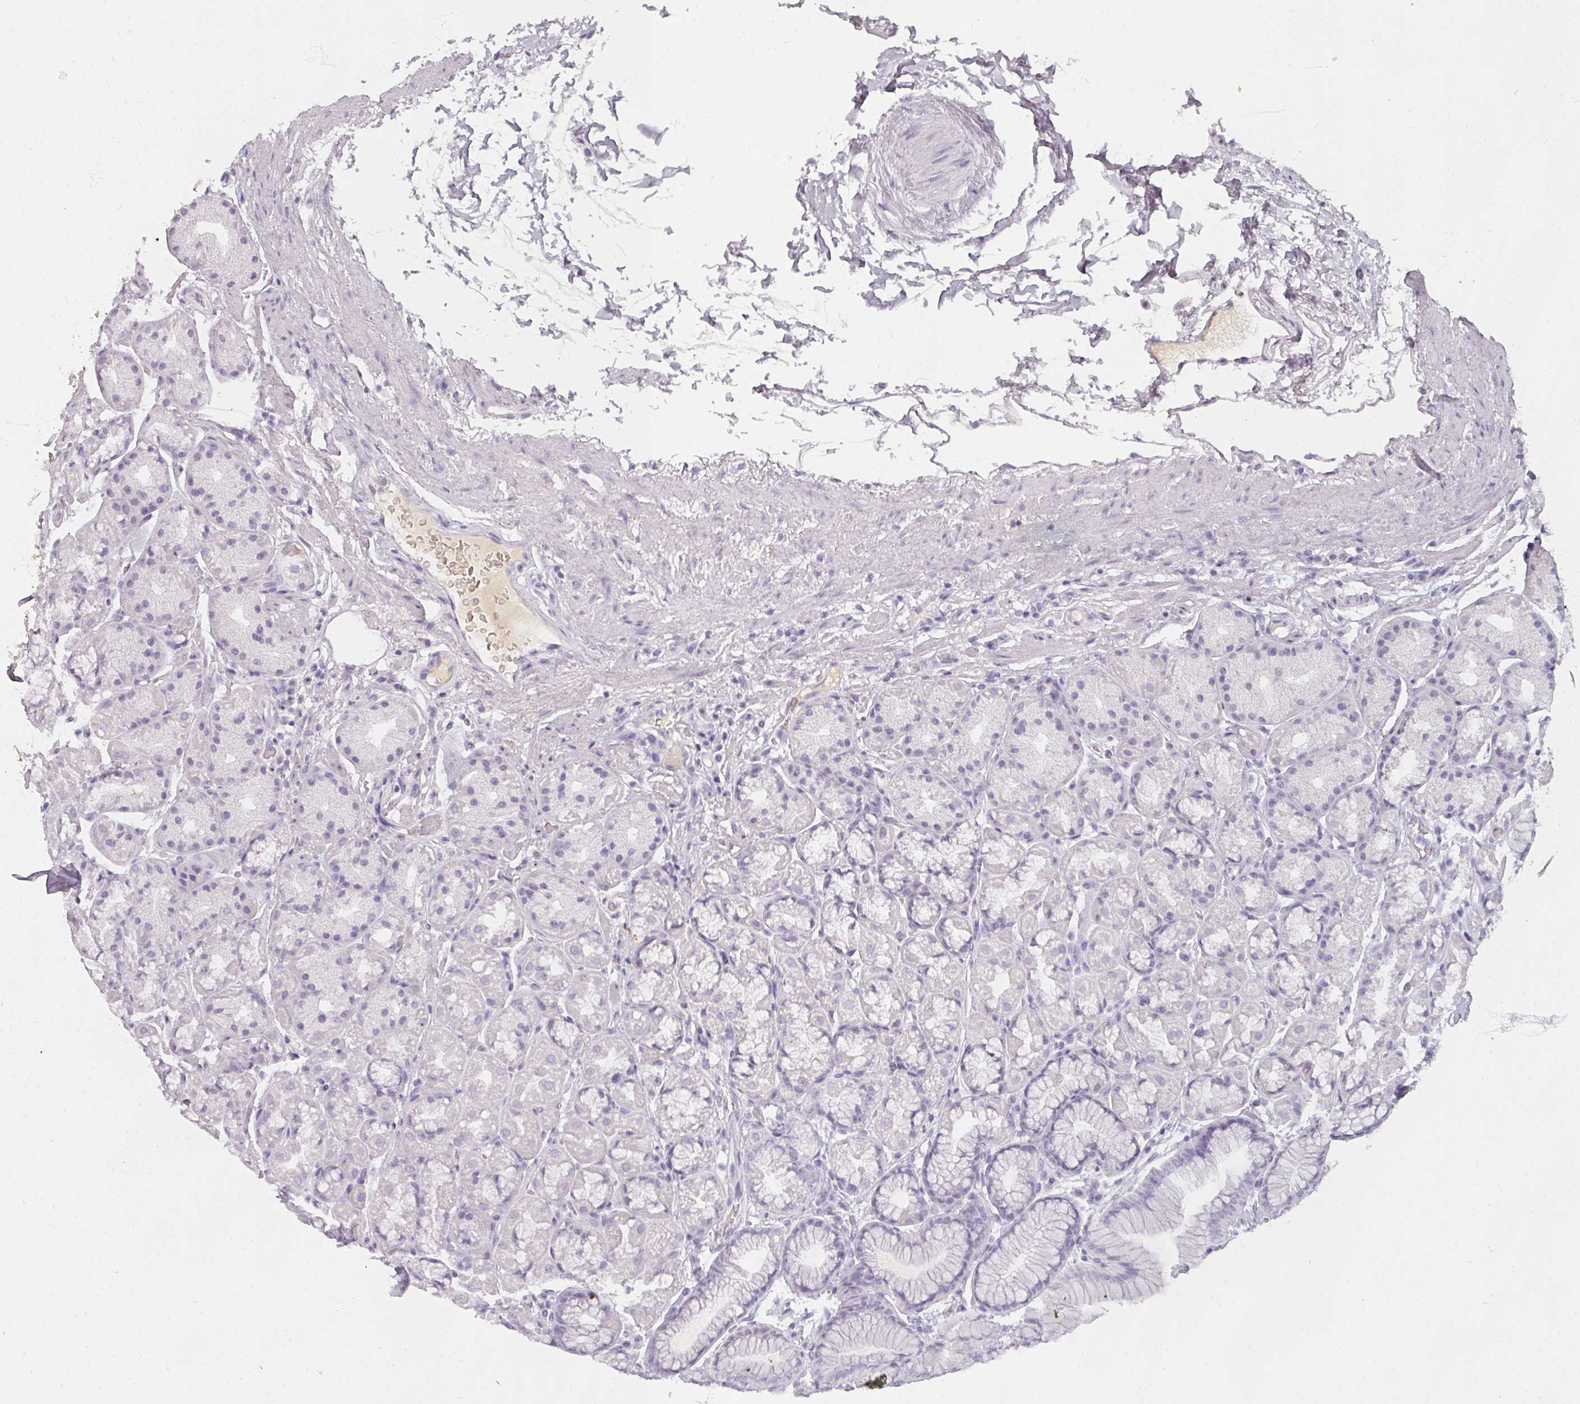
{"staining": {"intensity": "moderate", "quantity": "<25%", "location": "cytoplasmic/membranous"}, "tissue": "stomach", "cell_type": "Glandular cells", "image_type": "normal", "snomed": [{"axis": "morphology", "description": "Normal tissue, NOS"}, {"axis": "topography", "description": "Stomach, lower"}], "caption": "An IHC photomicrograph of benign tissue is shown. Protein staining in brown shows moderate cytoplasmic/membranous positivity in stomach within glandular cells. (Stains: DAB (3,3'-diaminobenzidine) in brown, nuclei in blue, Microscopy: brightfield microscopy at high magnification).", "gene": "REG3A", "patient": {"sex": "male", "age": 67}}